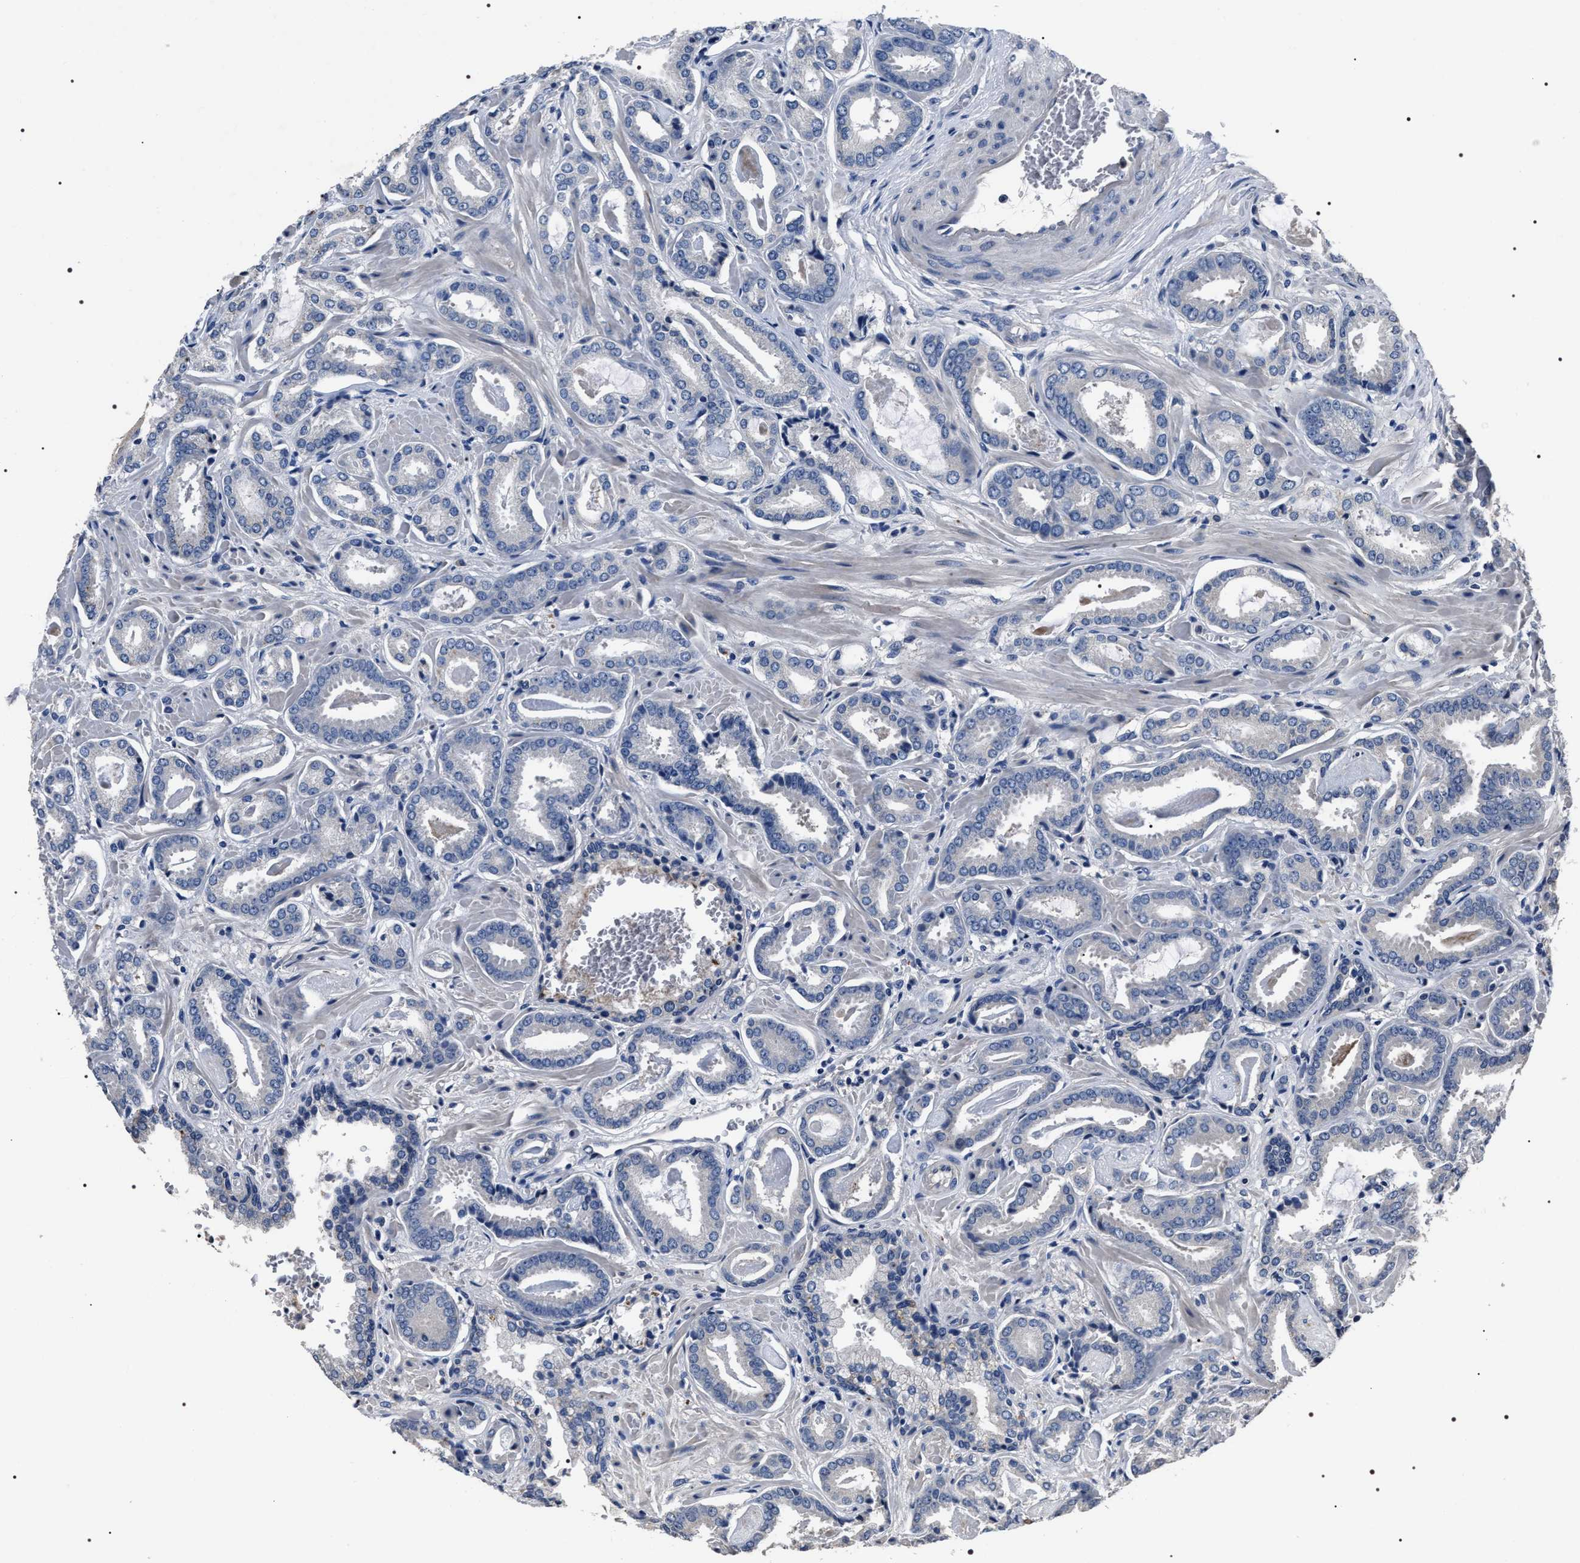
{"staining": {"intensity": "negative", "quantity": "none", "location": "none"}, "tissue": "prostate cancer", "cell_type": "Tumor cells", "image_type": "cancer", "snomed": [{"axis": "morphology", "description": "Adenocarcinoma, Low grade"}, {"axis": "topography", "description": "Prostate"}], "caption": "Immunohistochemistry (IHC) photomicrograph of adenocarcinoma (low-grade) (prostate) stained for a protein (brown), which exhibits no expression in tumor cells.", "gene": "TRIM54", "patient": {"sex": "male", "age": 53}}